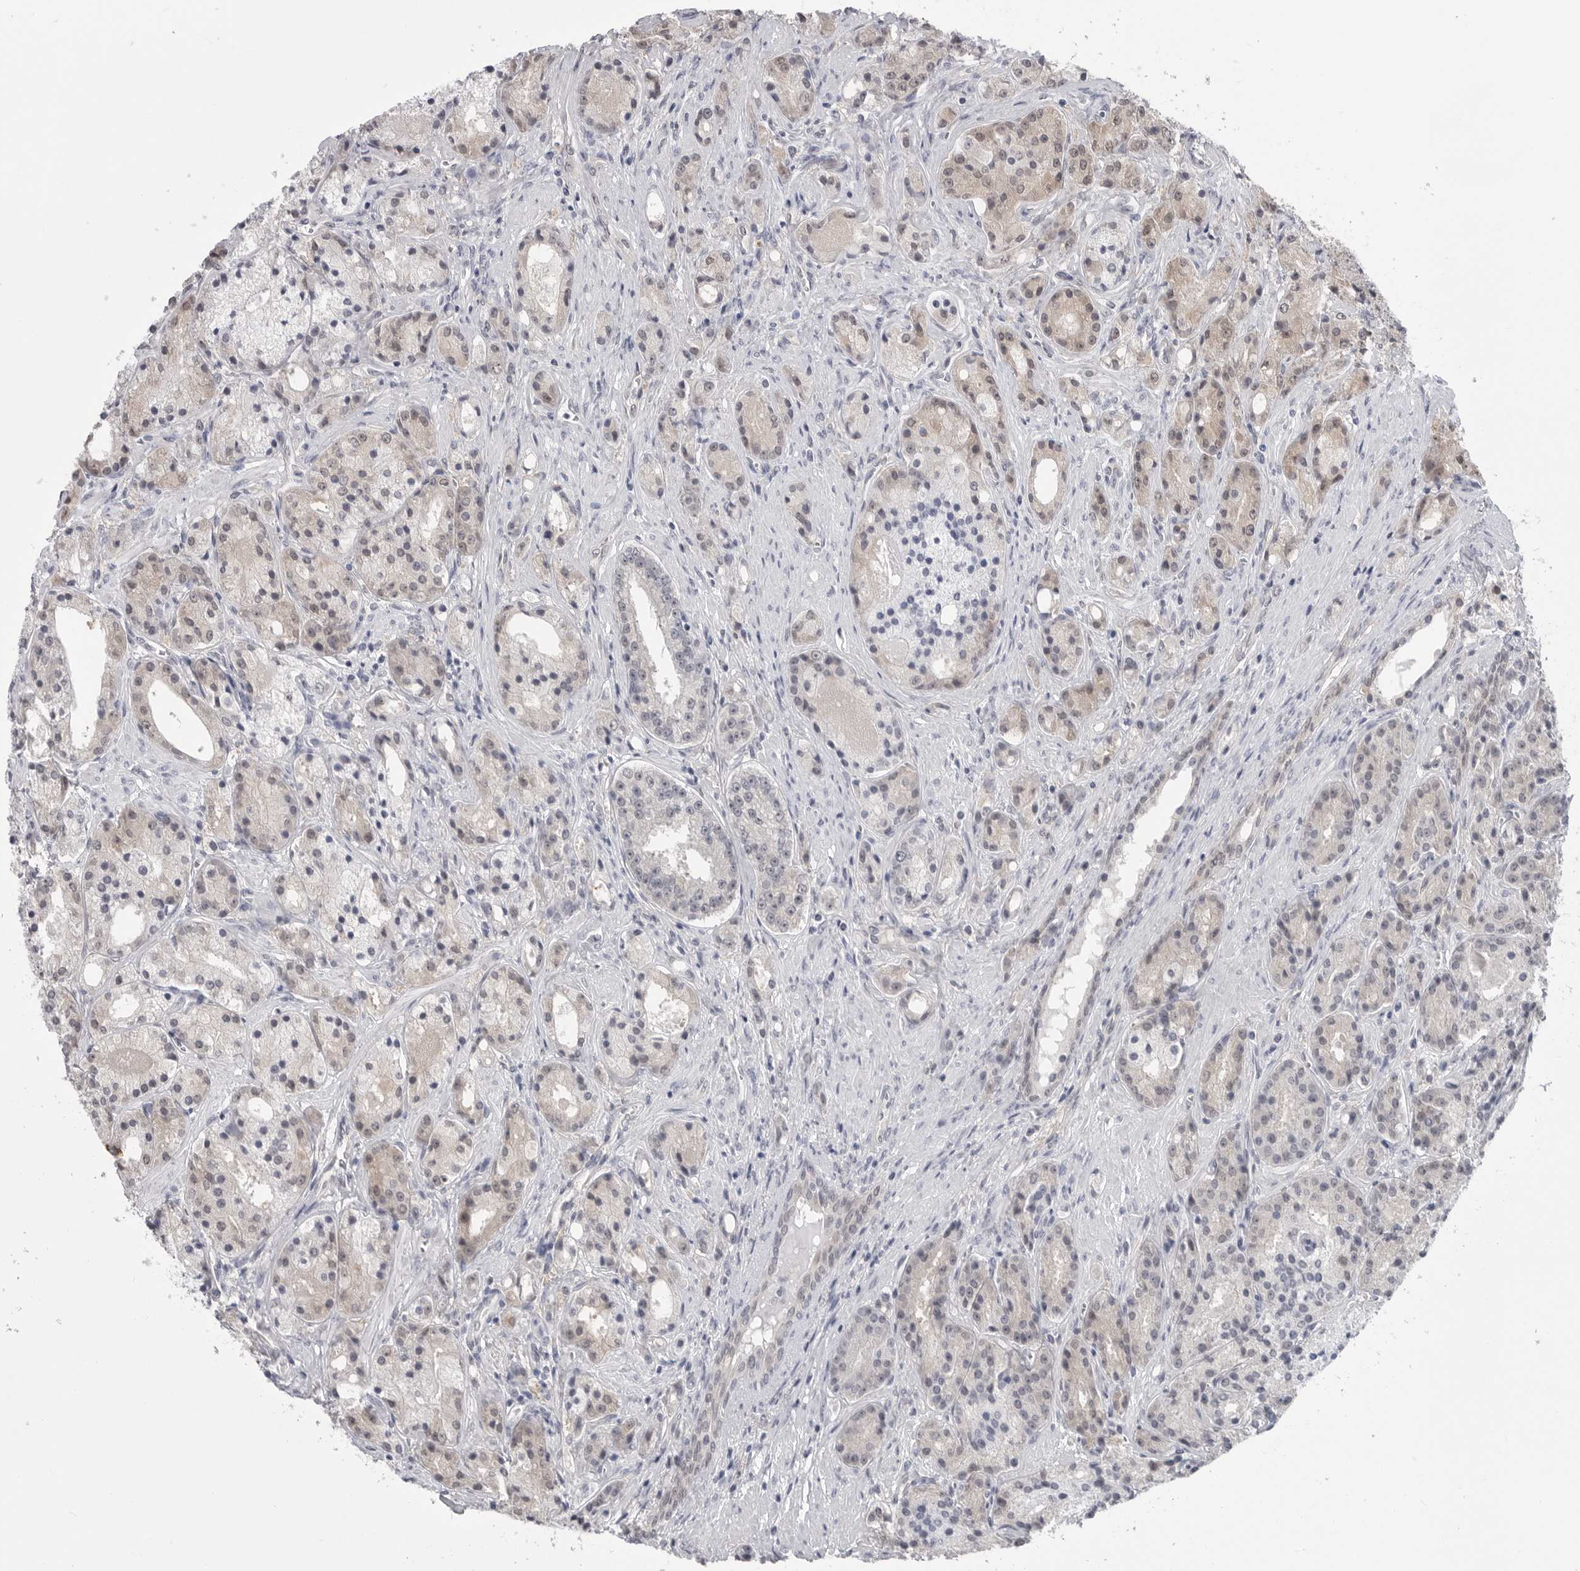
{"staining": {"intensity": "weak", "quantity": "25%-75%", "location": "cytoplasmic/membranous,nuclear"}, "tissue": "prostate cancer", "cell_type": "Tumor cells", "image_type": "cancer", "snomed": [{"axis": "morphology", "description": "Adenocarcinoma, High grade"}, {"axis": "topography", "description": "Prostate"}], "caption": "A high-resolution photomicrograph shows IHC staining of prostate cancer (high-grade adenocarcinoma), which displays weak cytoplasmic/membranous and nuclear positivity in about 25%-75% of tumor cells.", "gene": "PNPO", "patient": {"sex": "male", "age": 60}}